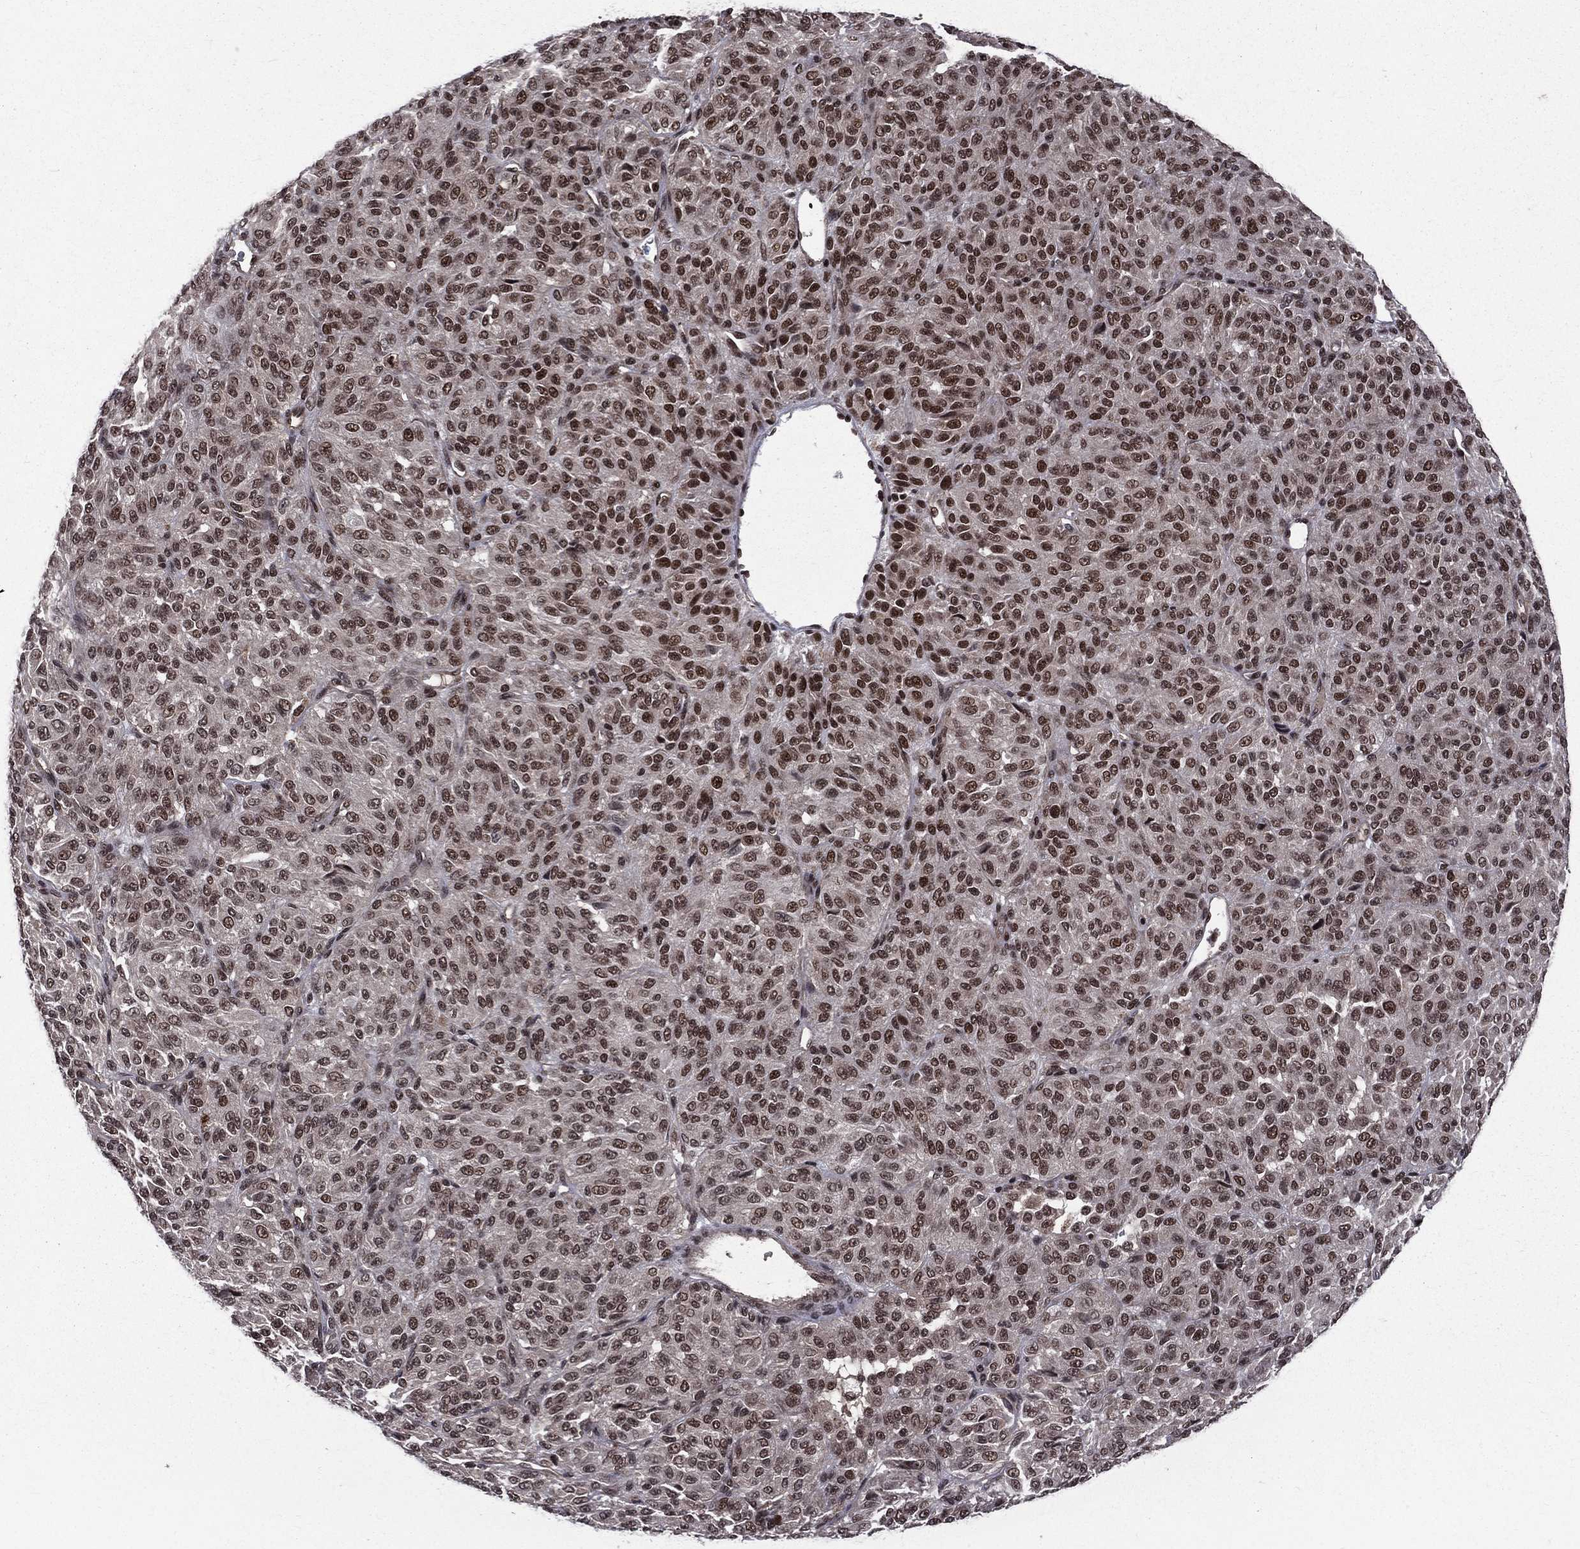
{"staining": {"intensity": "strong", "quantity": "25%-75%", "location": "nuclear"}, "tissue": "melanoma", "cell_type": "Tumor cells", "image_type": "cancer", "snomed": [{"axis": "morphology", "description": "Malignant melanoma, Metastatic site"}, {"axis": "topography", "description": "Brain"}], "caption": "Brown immunohistochemical staining in human melanoma shows strong nuclear positivity in approximately 25%-75% of tumor cells.", "gene": "SMC3", "patient": {"sex": "female", "age": 56}}